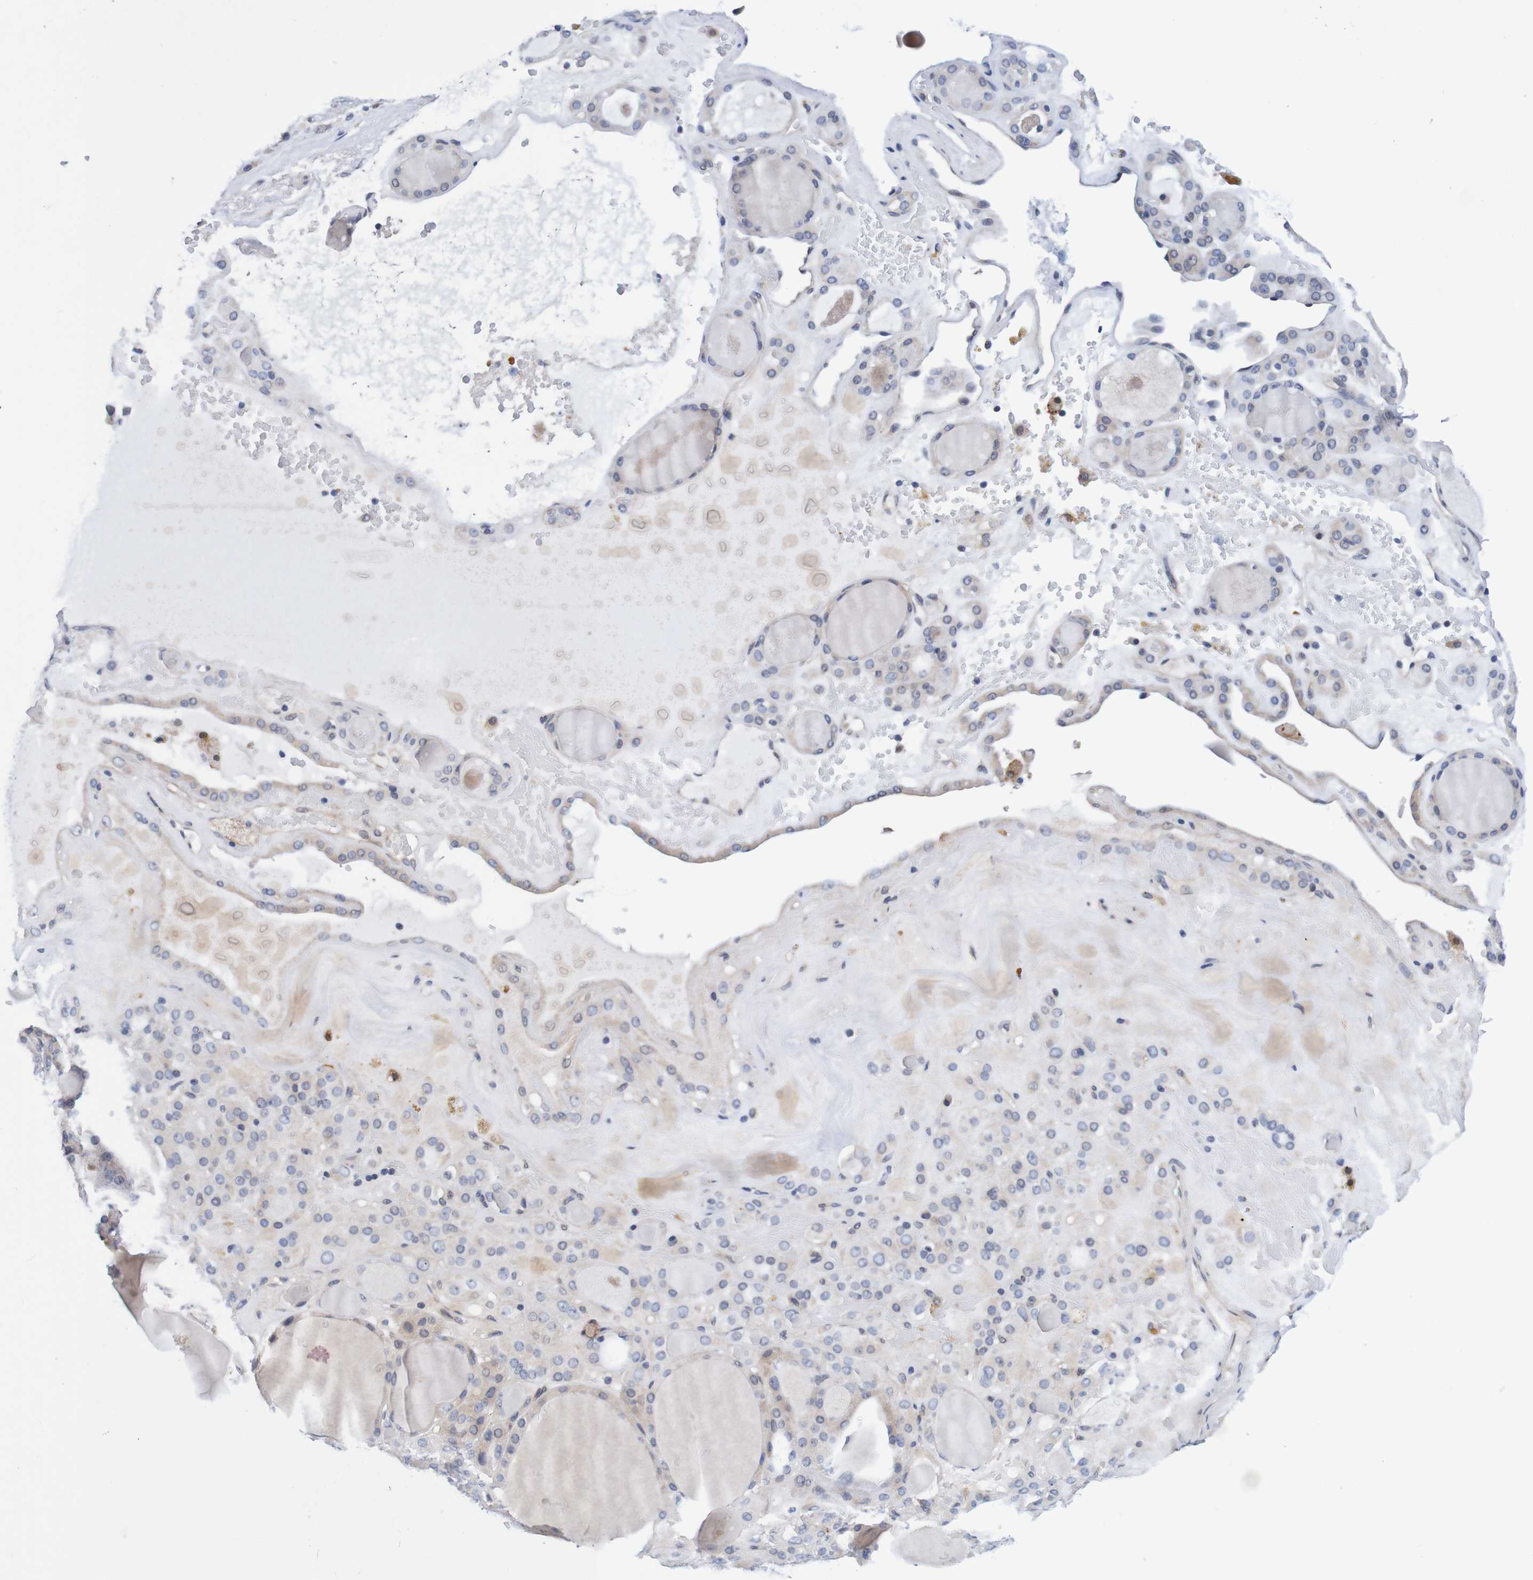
{"staining": {"intensity": "moderate", "quantity": "25%-75%", "location": "cytoplasmic/membranous"}, "tissue": "thyroid gland", "cell_type": "Glandular cells", "image_type": "normal", "snomed": [{"axis": "morphology", "description": "Normal tissue, NOS"}, {"axis": "morphology", "description": "Carcinoma, NOS"}, {"axis": "topography", "description": "Thyroid gland"}], "caption": "Thyroid gland was stained to show a protein in brown. There is medium levels of moderate cytoplasmic/membranous positivity in approximately 25%-75% of glandular cells. (DAB (3,3'-diaminobenzidine) = brown stain, brightfield microscopy at high magnification).", "gene": "CPED1", "patient": {"sex": "female", "age": 86}}